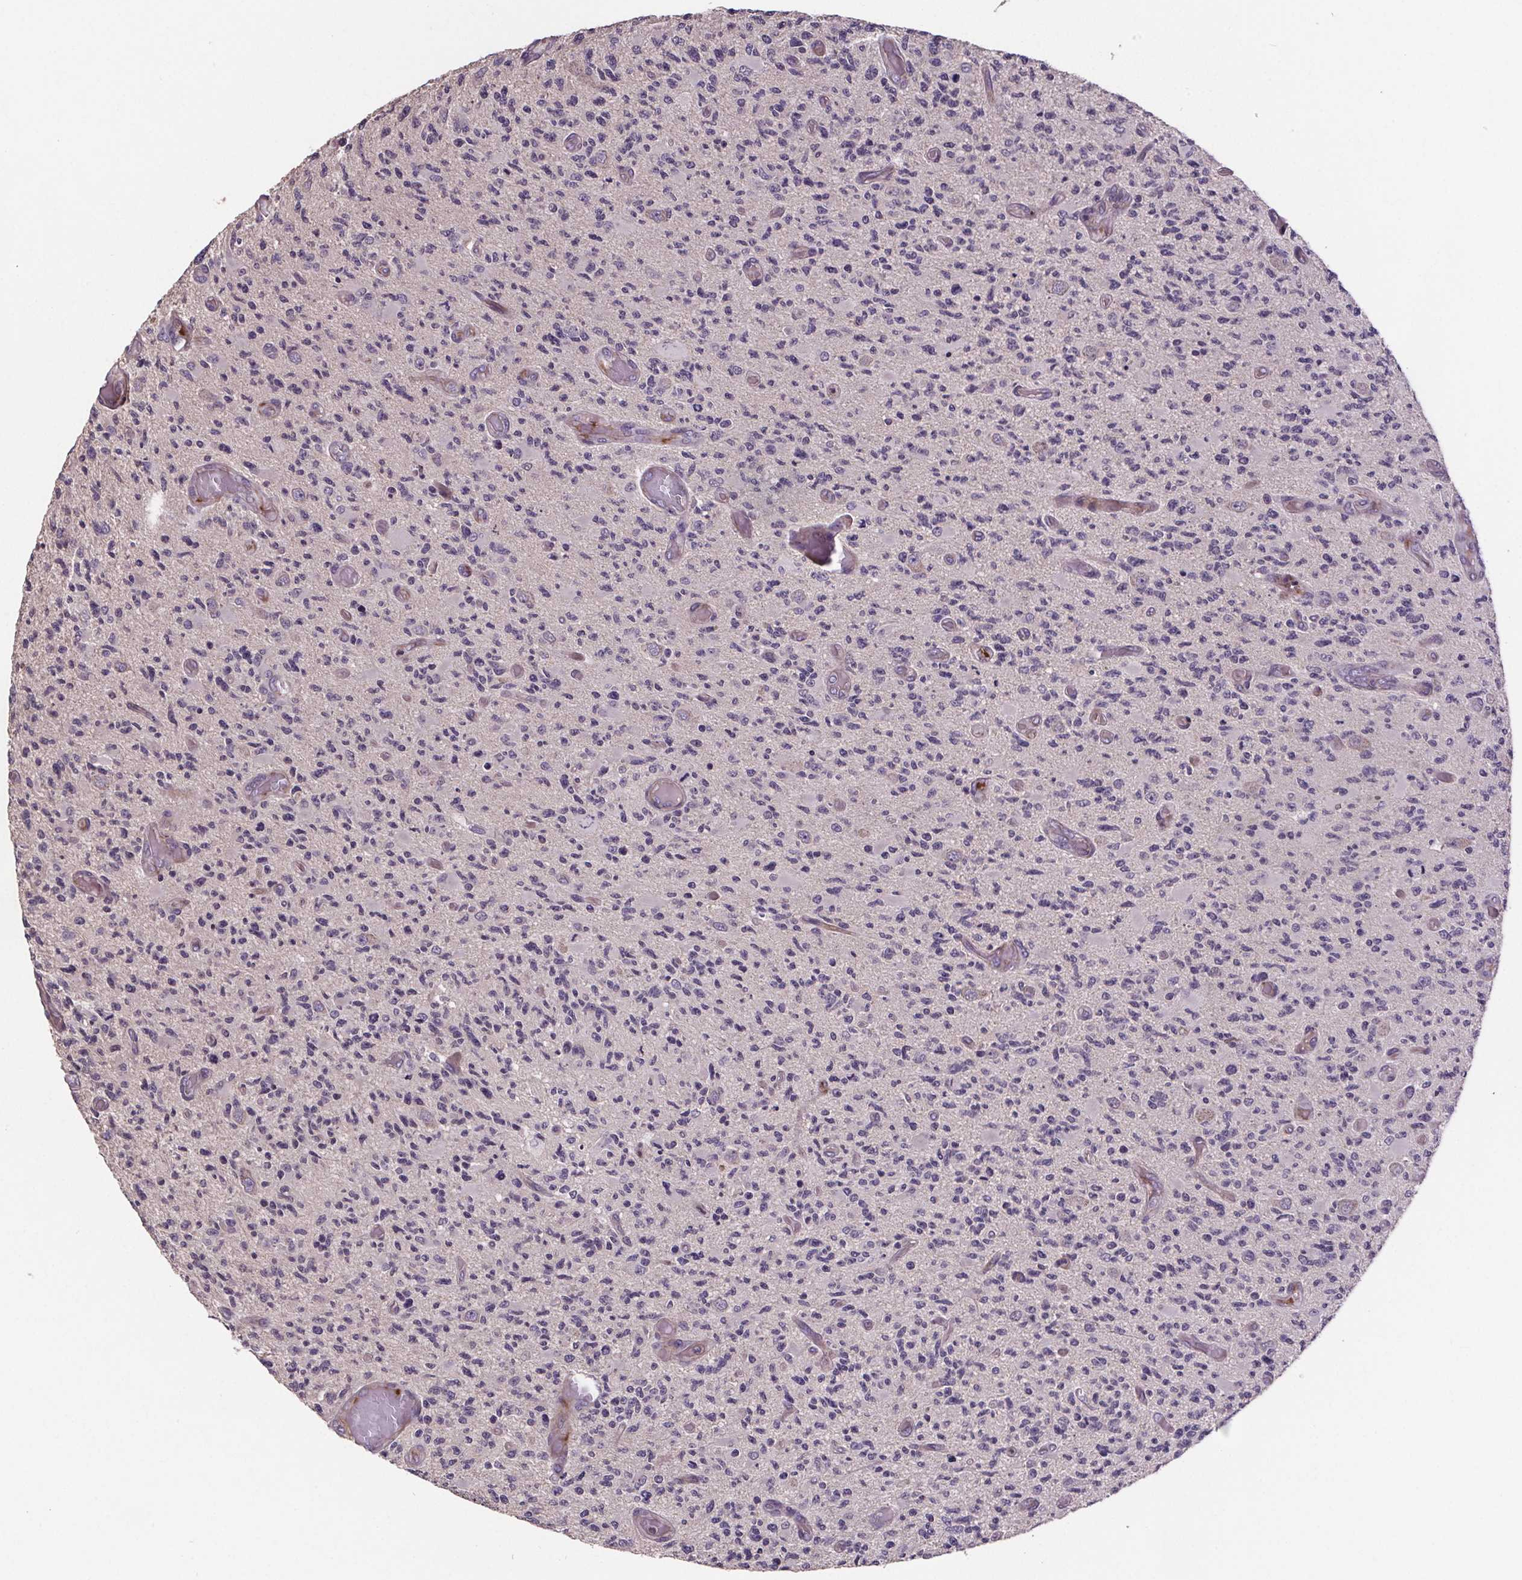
{"staining": {"intensity": "negative", "quantity": "none", "location": "none"}, "tissue": "glioma", "cell_type": "Tumor cells", "image_type": "cancer", "snomed": [{"axis": "morphology", "description": "Glioma, malignant, High grade"}, {"axis": "topography", "description": "Brain"}], "caption": "This is an immunohistochemistry micrograph of human malignant glioma (high-grade). There is no staining in tumor cells.", "gene": "CLN3", "patient": {"sex": "female", "age": 63}}